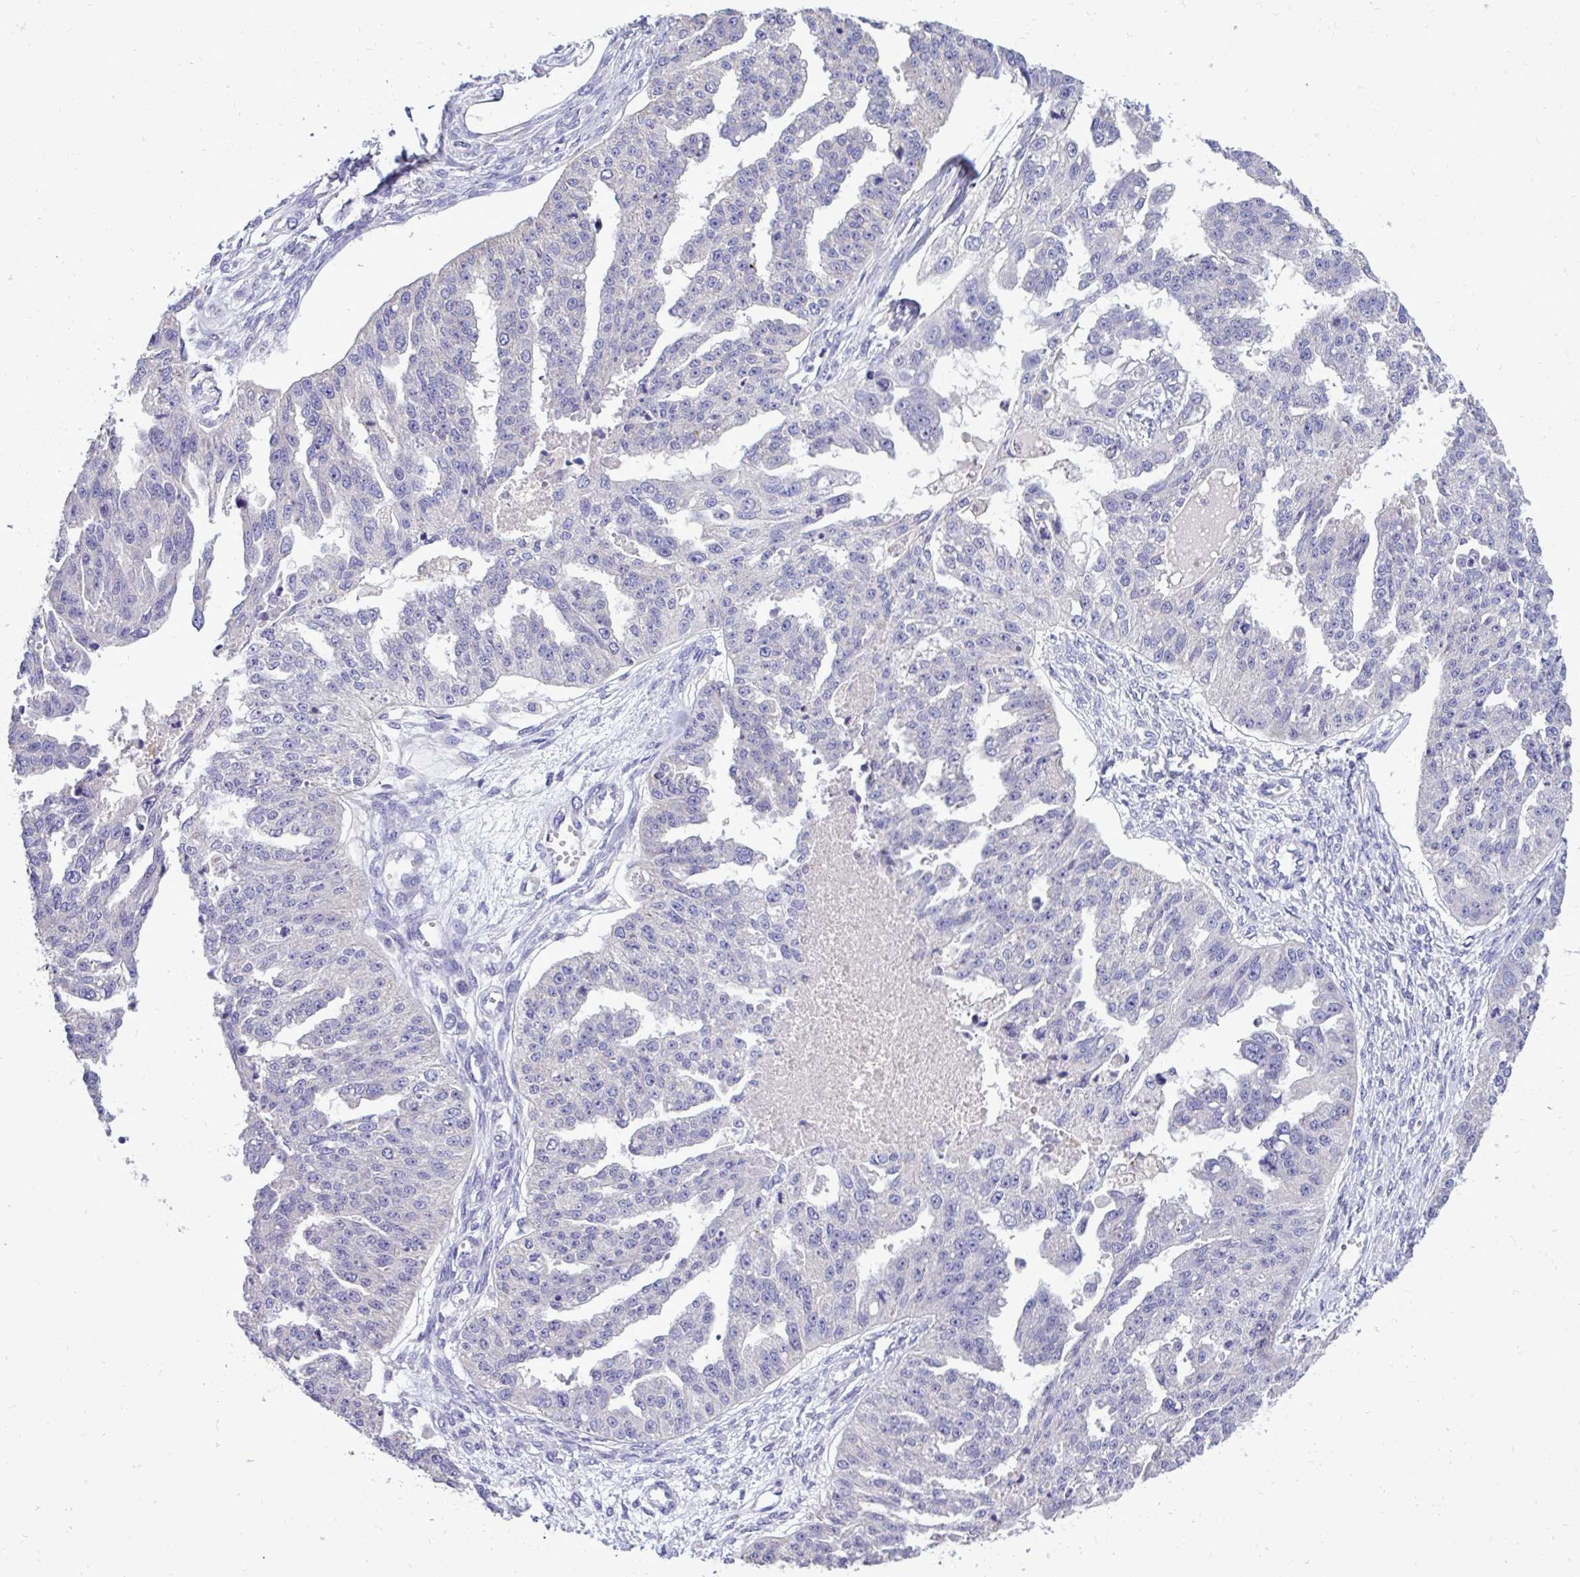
{"staining": {"intensity": "negative", "quantity": "none", "location": "none"}, "tissue": "ovarian cancer", "cell_type": "Tumor cells", "image_type": "cancer", "snomed": [{"axis": "morphology", "description": "Cystadenocarcinoma, serous, NOS"}, {"axis": "topography", "description": "Ovary"}], "caption": "Tumor cells are negative for brown protein staining in serous cystadenocarcinoma (ovarian).", "gene": "ST8SIA2", "patient": {"sex": "female", "age": 58}}